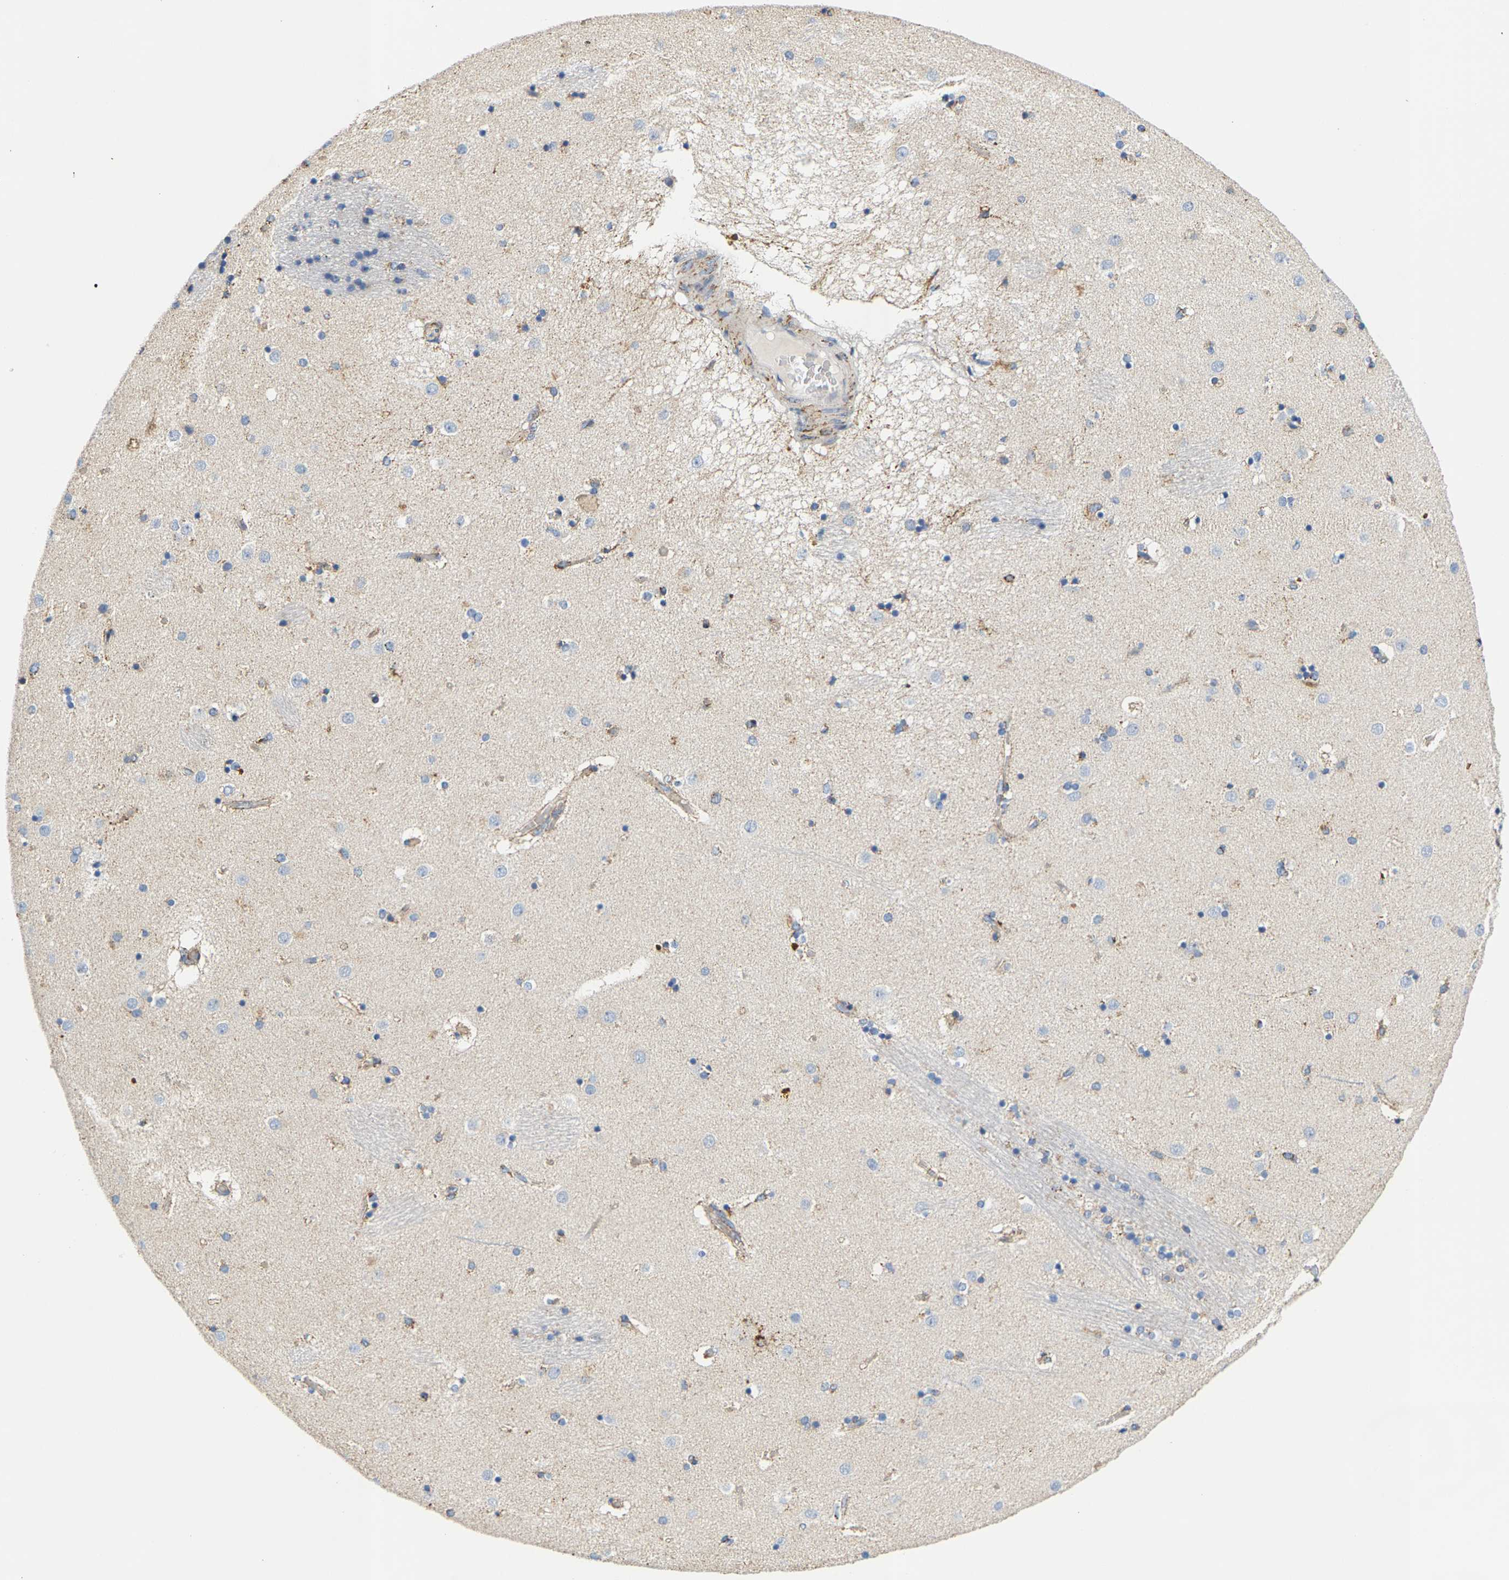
{"staining": {"intensity": "moderate", "quantity": "<25%", "location": "cytoplasmic/membranous"}, "tissue": "caudate", "cell_type": "Glial cells", "image_type": "normal", "snomed": [{"axis": "morphology", "description": "Normal tissue, NOS"}, {"axis": "topography", "description": "Lateral ventricle wall"}], "caption": "IHC image of unremarkable caudate: caudate stained using immunohistochemistry (IHC) exhibits low levels of moderate protein expression localized specifically in the cytoplasmic/membranous of glial cells, appearing as a cytoplasmic/membranous brown color.", "gene": "SHMT2", "patient": {"sex": "male", "age": 70}}